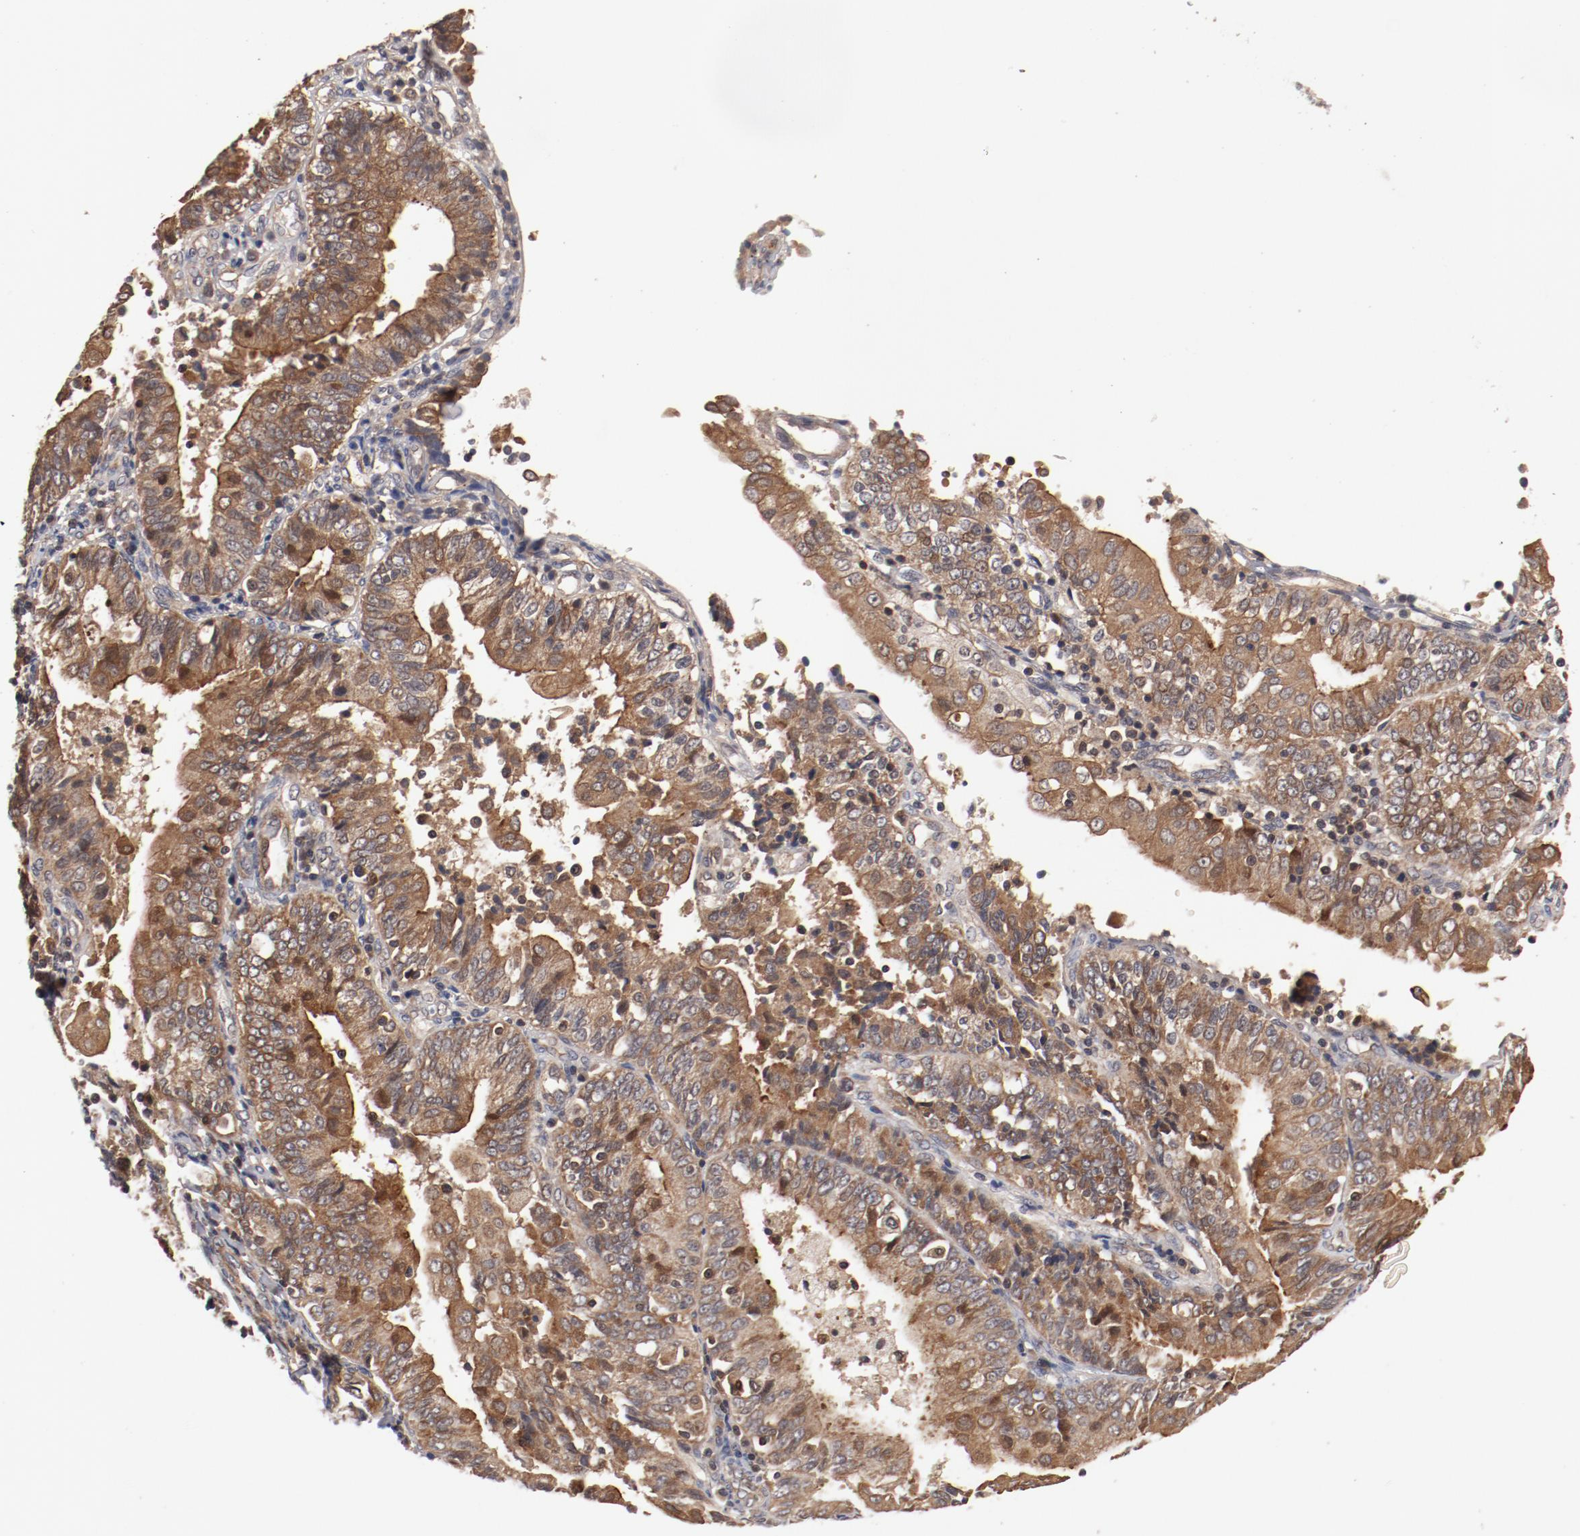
{"staining": {"intensity": "moderate", "quantity": ">75%", "location": "cytoplasmic/membranous"}, "tissue": "endometrial cancer", "cell_type": "Tumor cells", "image_type": "cancer", "snomed": [{"axis": "morphology", "description": "Adenocarcinoma, NOS"}, {"axis": "topography", "description": "Endometrium"}], "caption": "DAB (3,3'-diaminobenzidine) immunohistochemical staining of endometrial cancer (adenocarcinoma) exhibits moderate cytoplasmic/membranous protein positivity in approximately >75% of tumor cells. The staining is performed using DAB brown chromogen to label protein expression. The nuclei are counter-stained blue using hematoxylin.", "gene": "GUF1", "patient": {"sex": "female", "age": 75}}